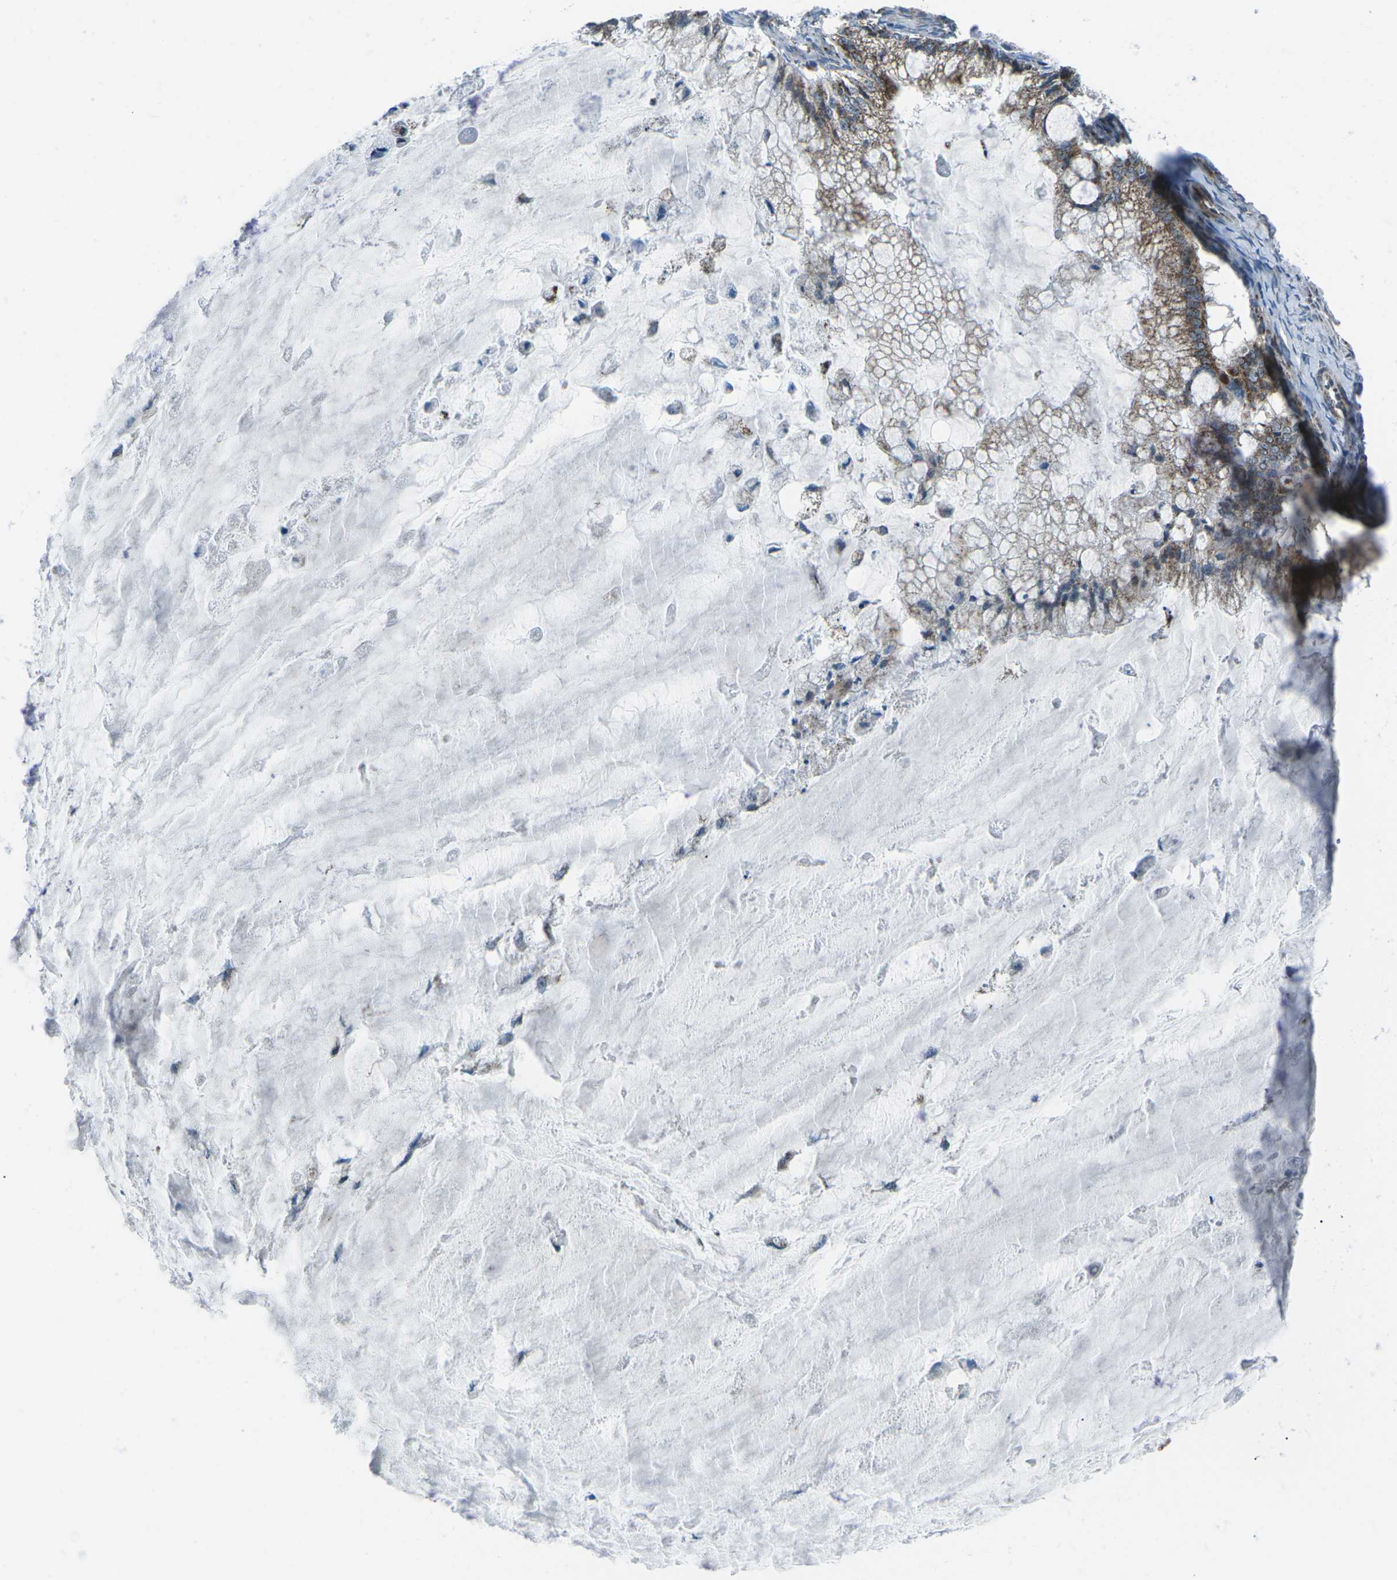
{"staining": {"intensity": "moderate", "quantity": ">75%", "location": "cytoplasmic/membranous"}, "tissue": "ovarian cancer", "cell_type": "Tumor cells", "image_type": "cancer", "snomed": [{"axis": "morphology", "description": "Cystadenocarcinoma, mucinous, NOS"}, {"axis": "topography", "description": "Ovary"}], "caption": "Immunohistochemistry (IHC) photomicrograph of ovarian cancer stained for a protein (brown), which exhibits medium levels of moderate cytoplasmic/membranous expression in about >75% of tumor cells.", "gene": "RFESD", "patient": {"sex": "female", "age": 57}}